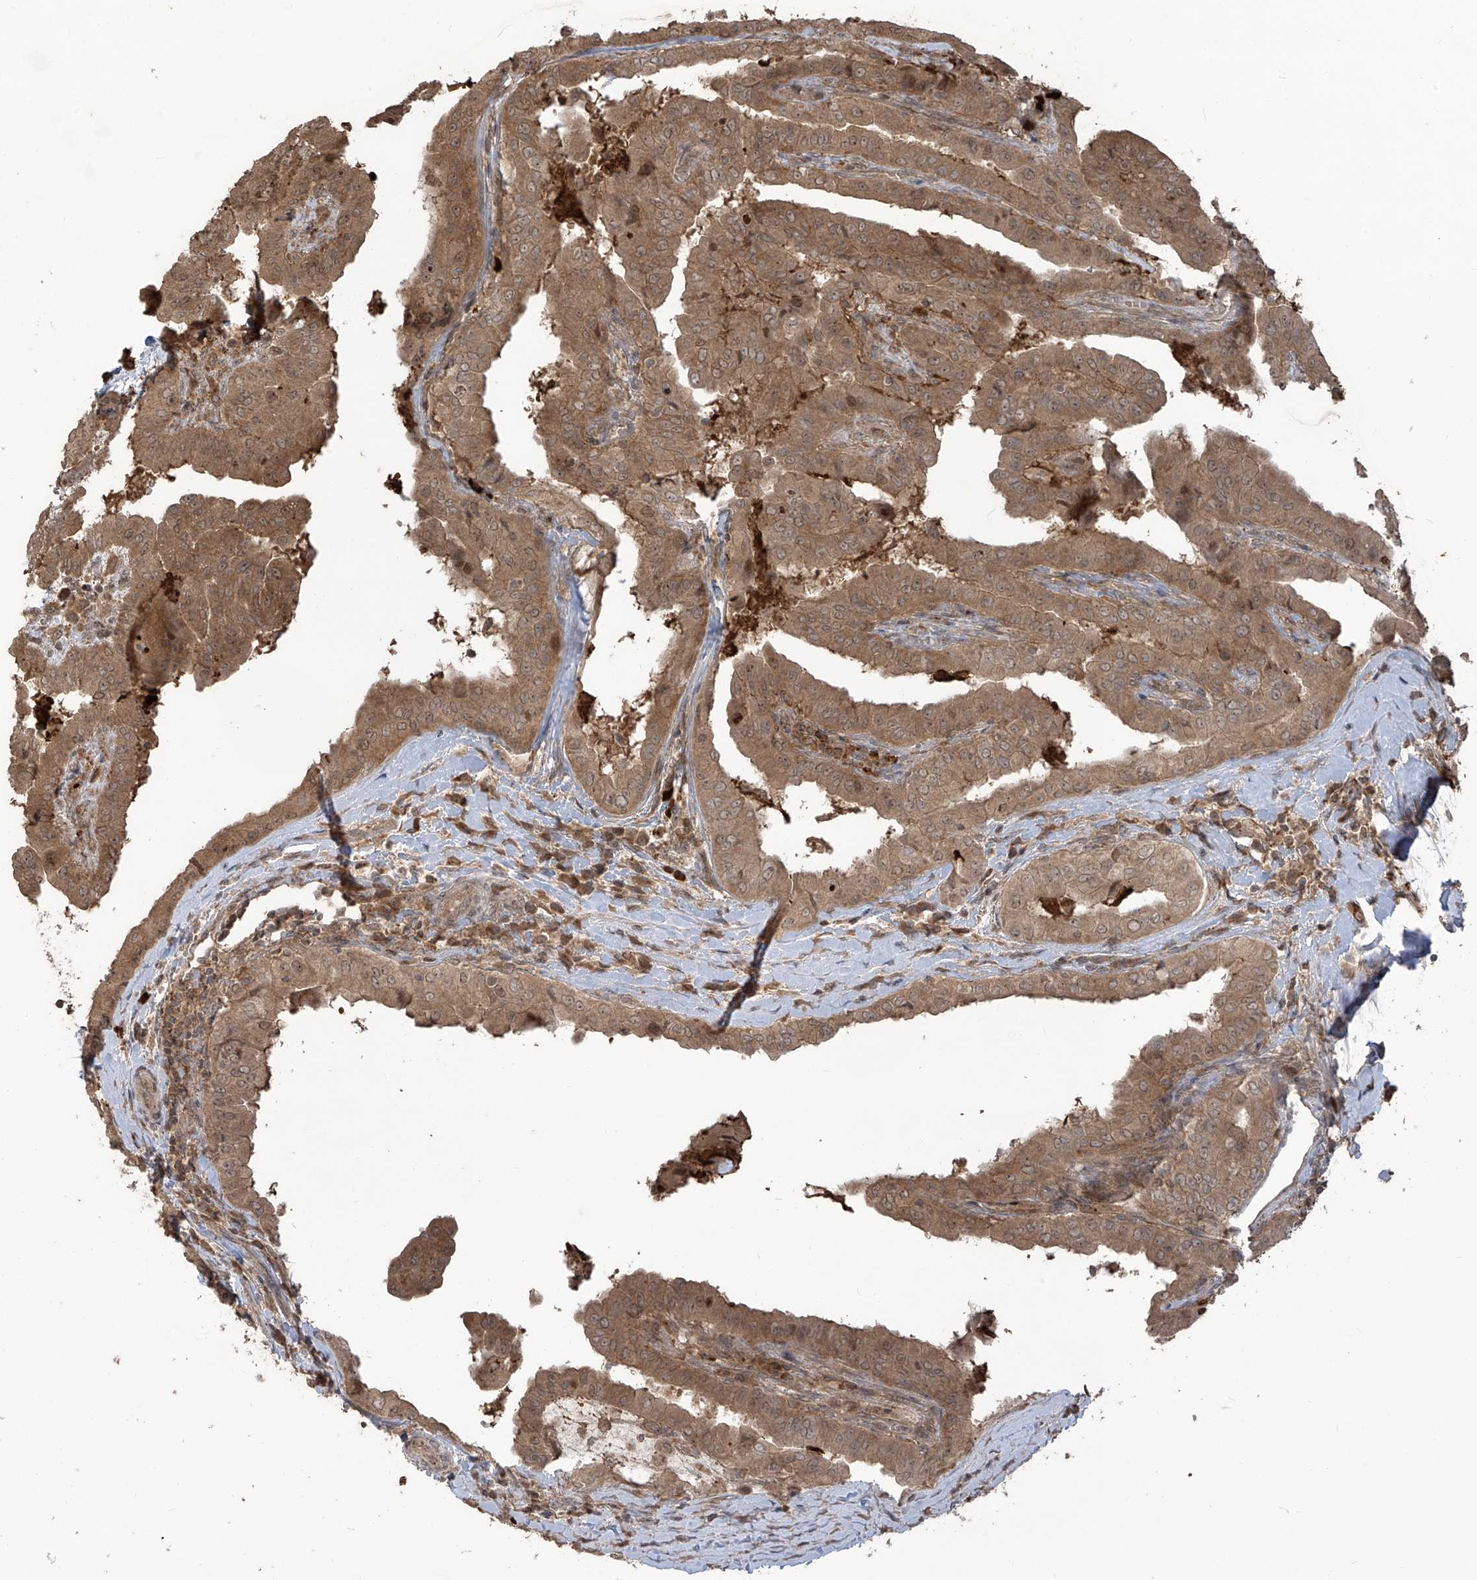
{"staining": {"intensity": "moderate", "quantity": ">75%", "location": "cytoplasmic/membranous"}, "tissue": "thyroid cancer", "cell_type": "Tumor cells", "image_type": "cancer", "snomed": [{"axis": "morphology", "description": "Papillary adenocarcinoma, NOS"}, {"axis": "topography", "description": "Thyroid gland"}], "caption": "Immunohistochemistry (IHC) staining of papillary adenocarcinoma (thyroid), which reveals medium levels of moderate cytoplasmic/membranous expression in about >75% of tumor cells indicating moderate cytoplasmic/membranous protein staining. The staining was performed using DAB (brown) for protein detection and nuclei were counterstained in hematoxylin (blue).", "gene": "CARF", "patient": {"sex": "male", "age": 33}}